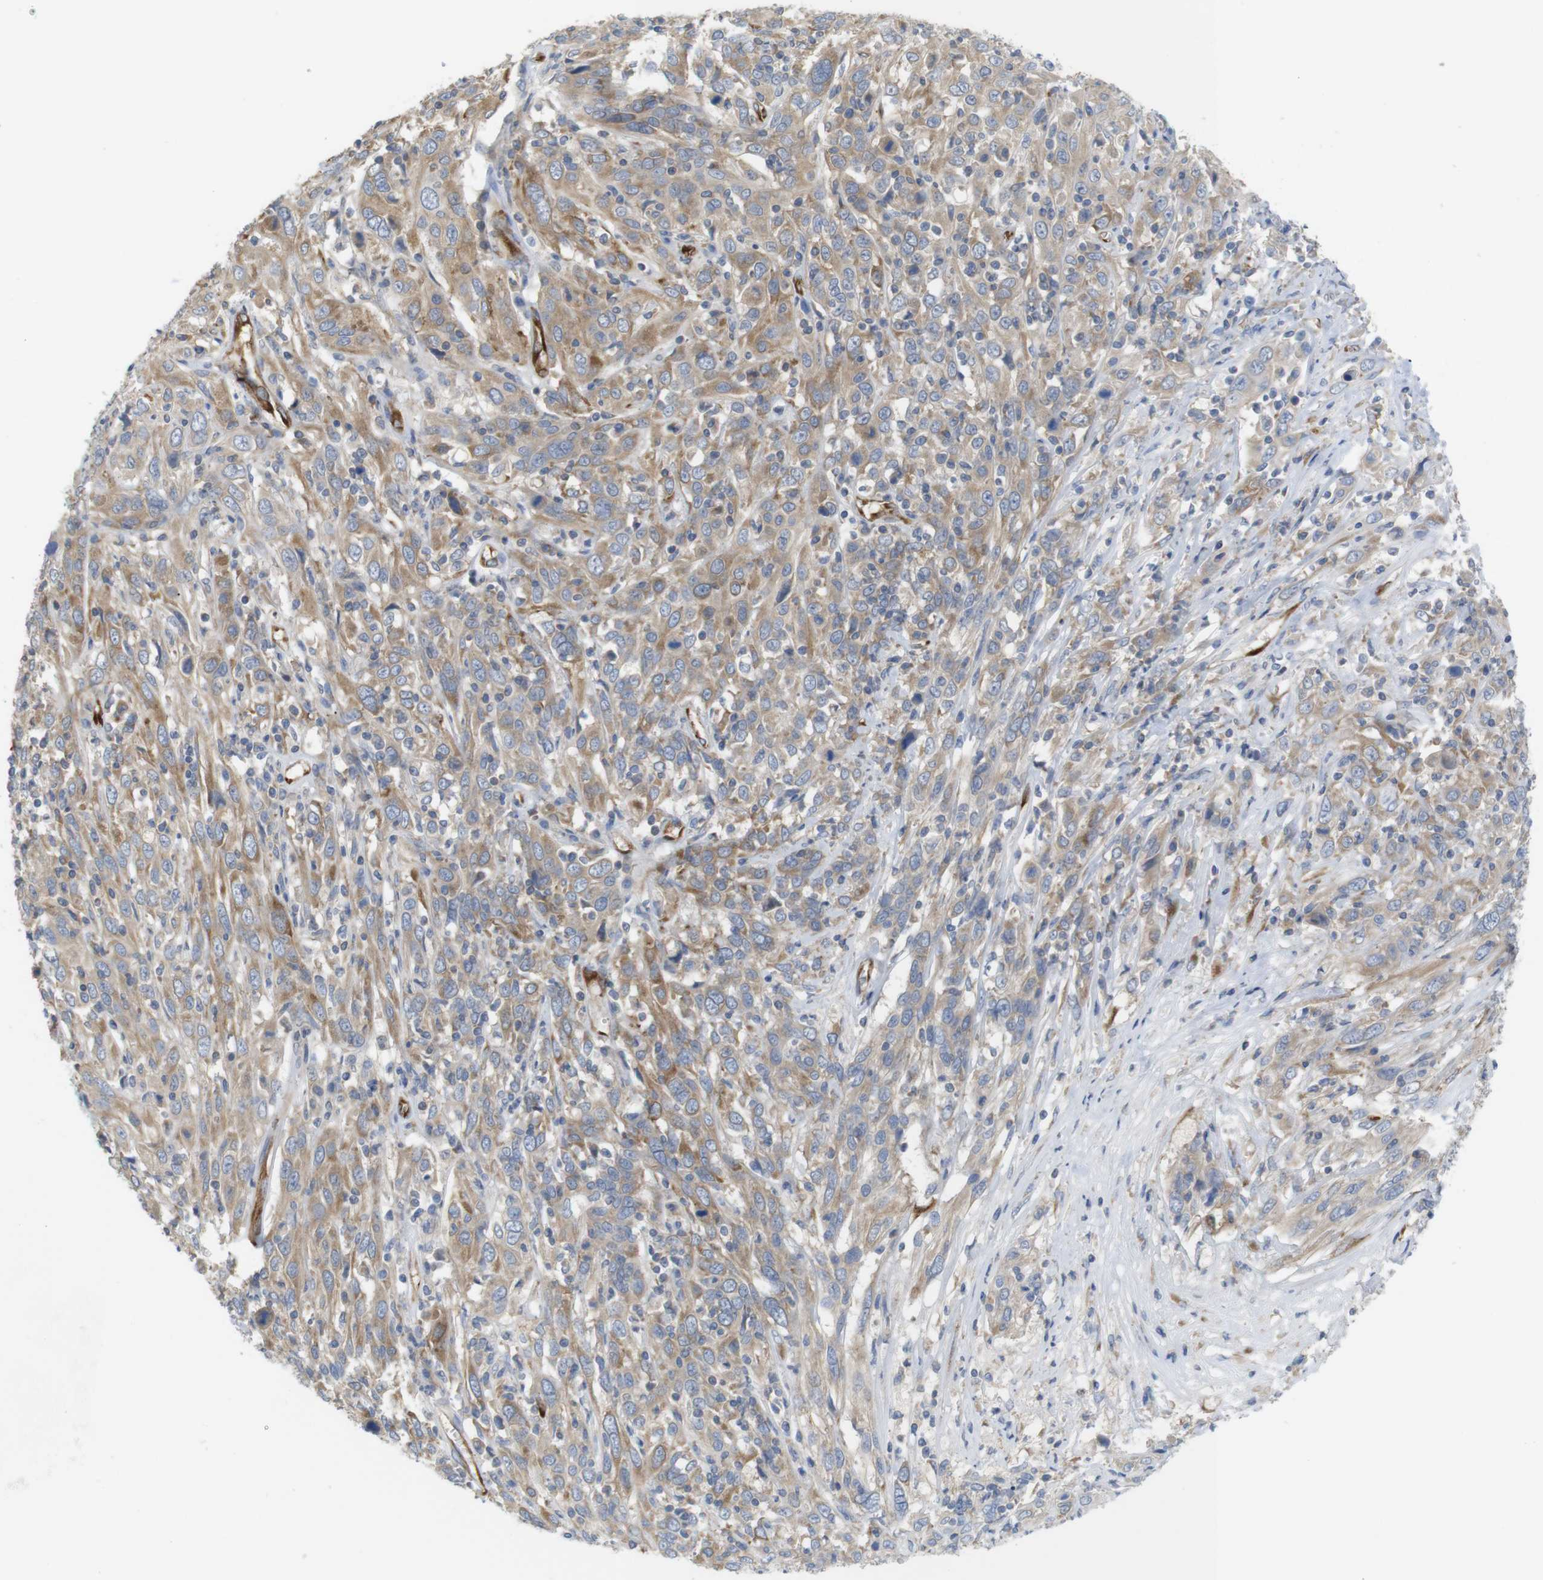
{"staining": {"intensity": "moderate", "quantity": "25%-75%", "location": "cytoplasmic/membranous"}, "tissue": "cervical cancer", "cell_type": "Tumor cells", "image_type": "cancer", "snomed": [{"axis": "morphology", "description": "Squamous cell carcinoma, NOS"}, {"axis": "topography", "description": "Cervix"}], "caption": "Human cervical cancer stained with a protein marker displays moderate staining in tumor cells.", "gene": "PCNX2", "patient": {"sex": "female", "age": 46}}